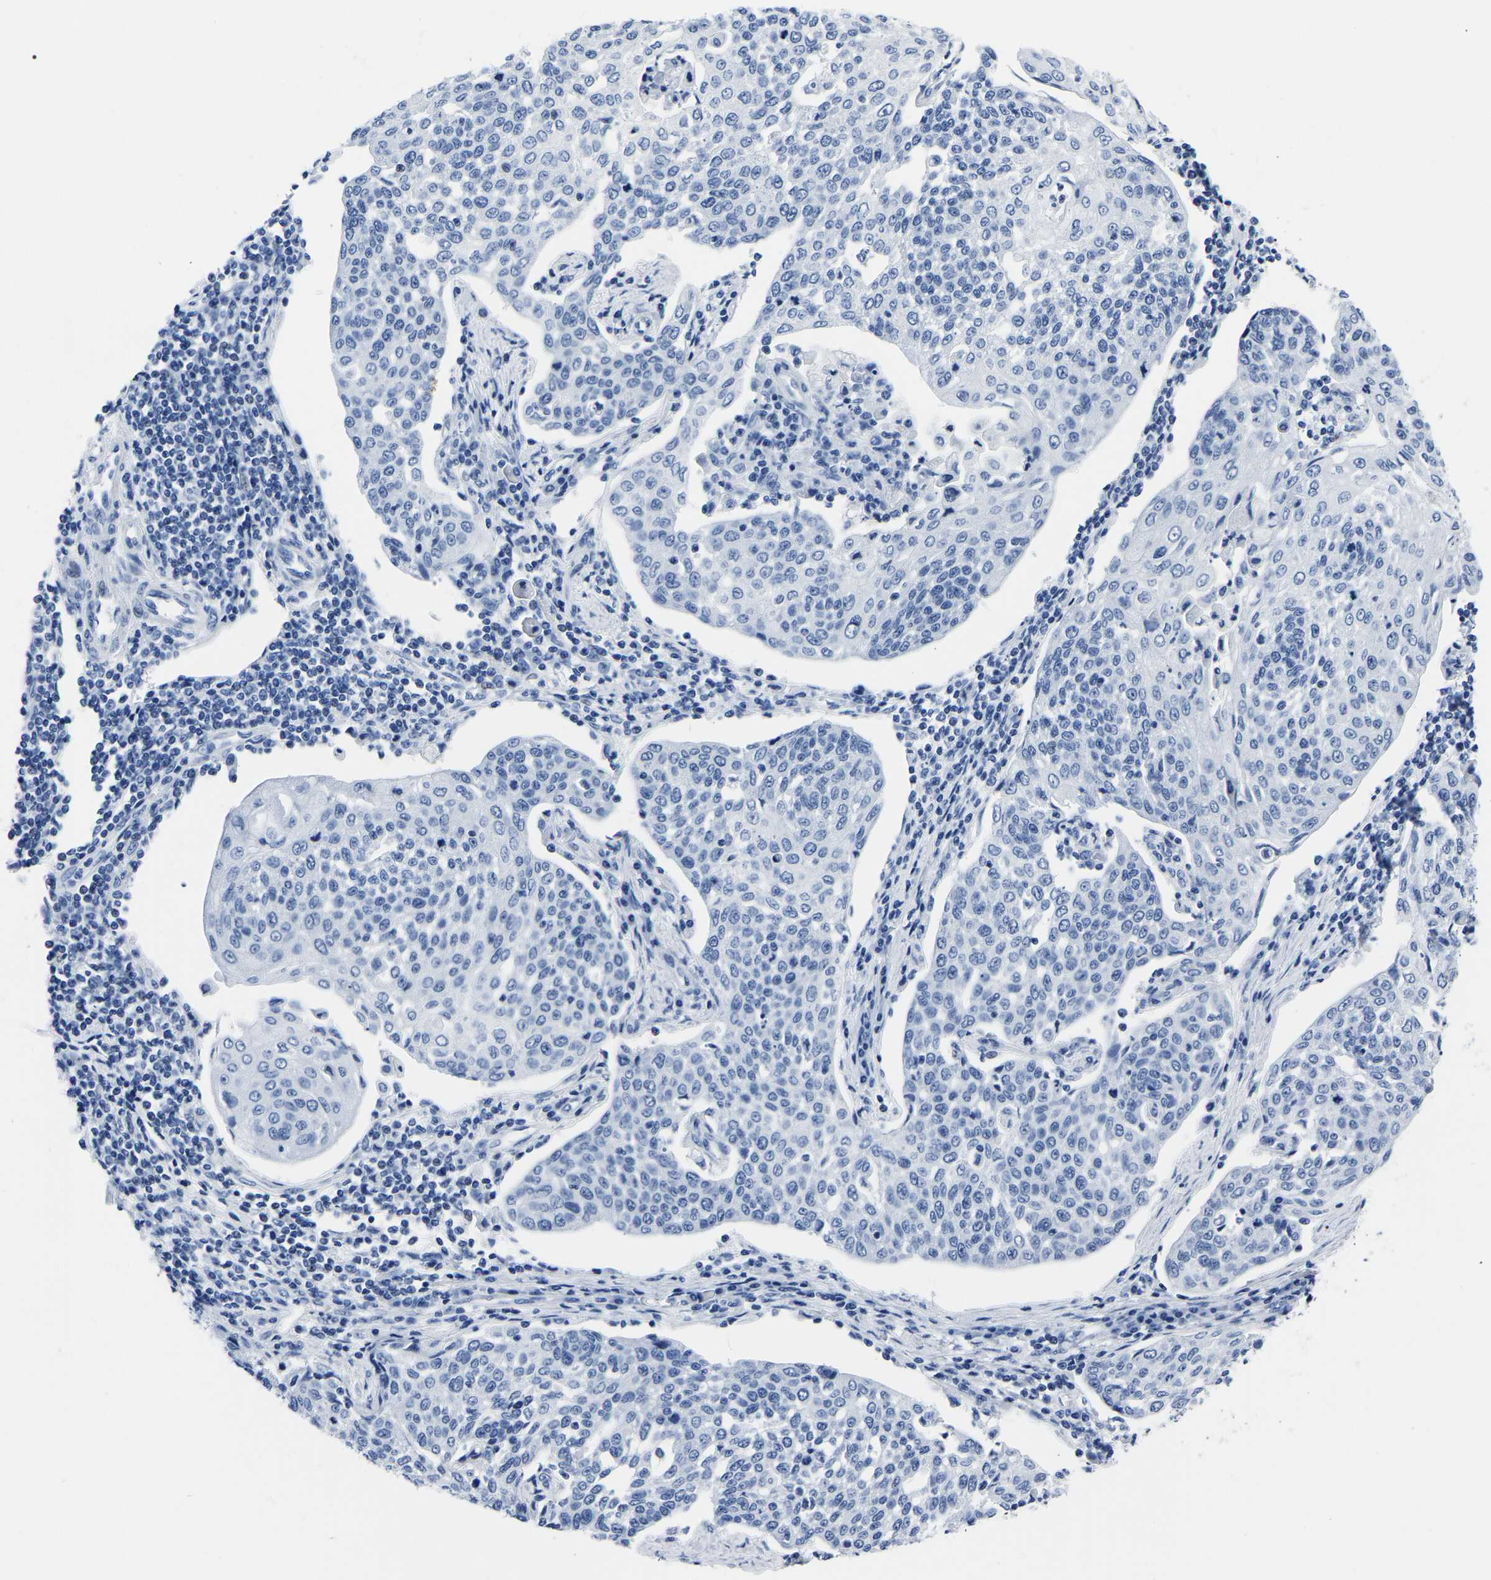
{"staining": {"intensity": "negative", "quantity": "none", "location": "none"}, "tissue": "cervical cancer", "cell_type": "Tumor cells", "image_type": "cancer", "snomed": [{"axis": "morphology", "description": "Squamous cell carcinoma, NOS"}, {"axis": "topography", "description": "Cervix"}], "caption": "Micrograph shows no protein positivity in tumor cells of cervical squamous cell carcinoma tissue.", "gene": "IMPG2", "patient": {"sex": "female", "age": 34}}